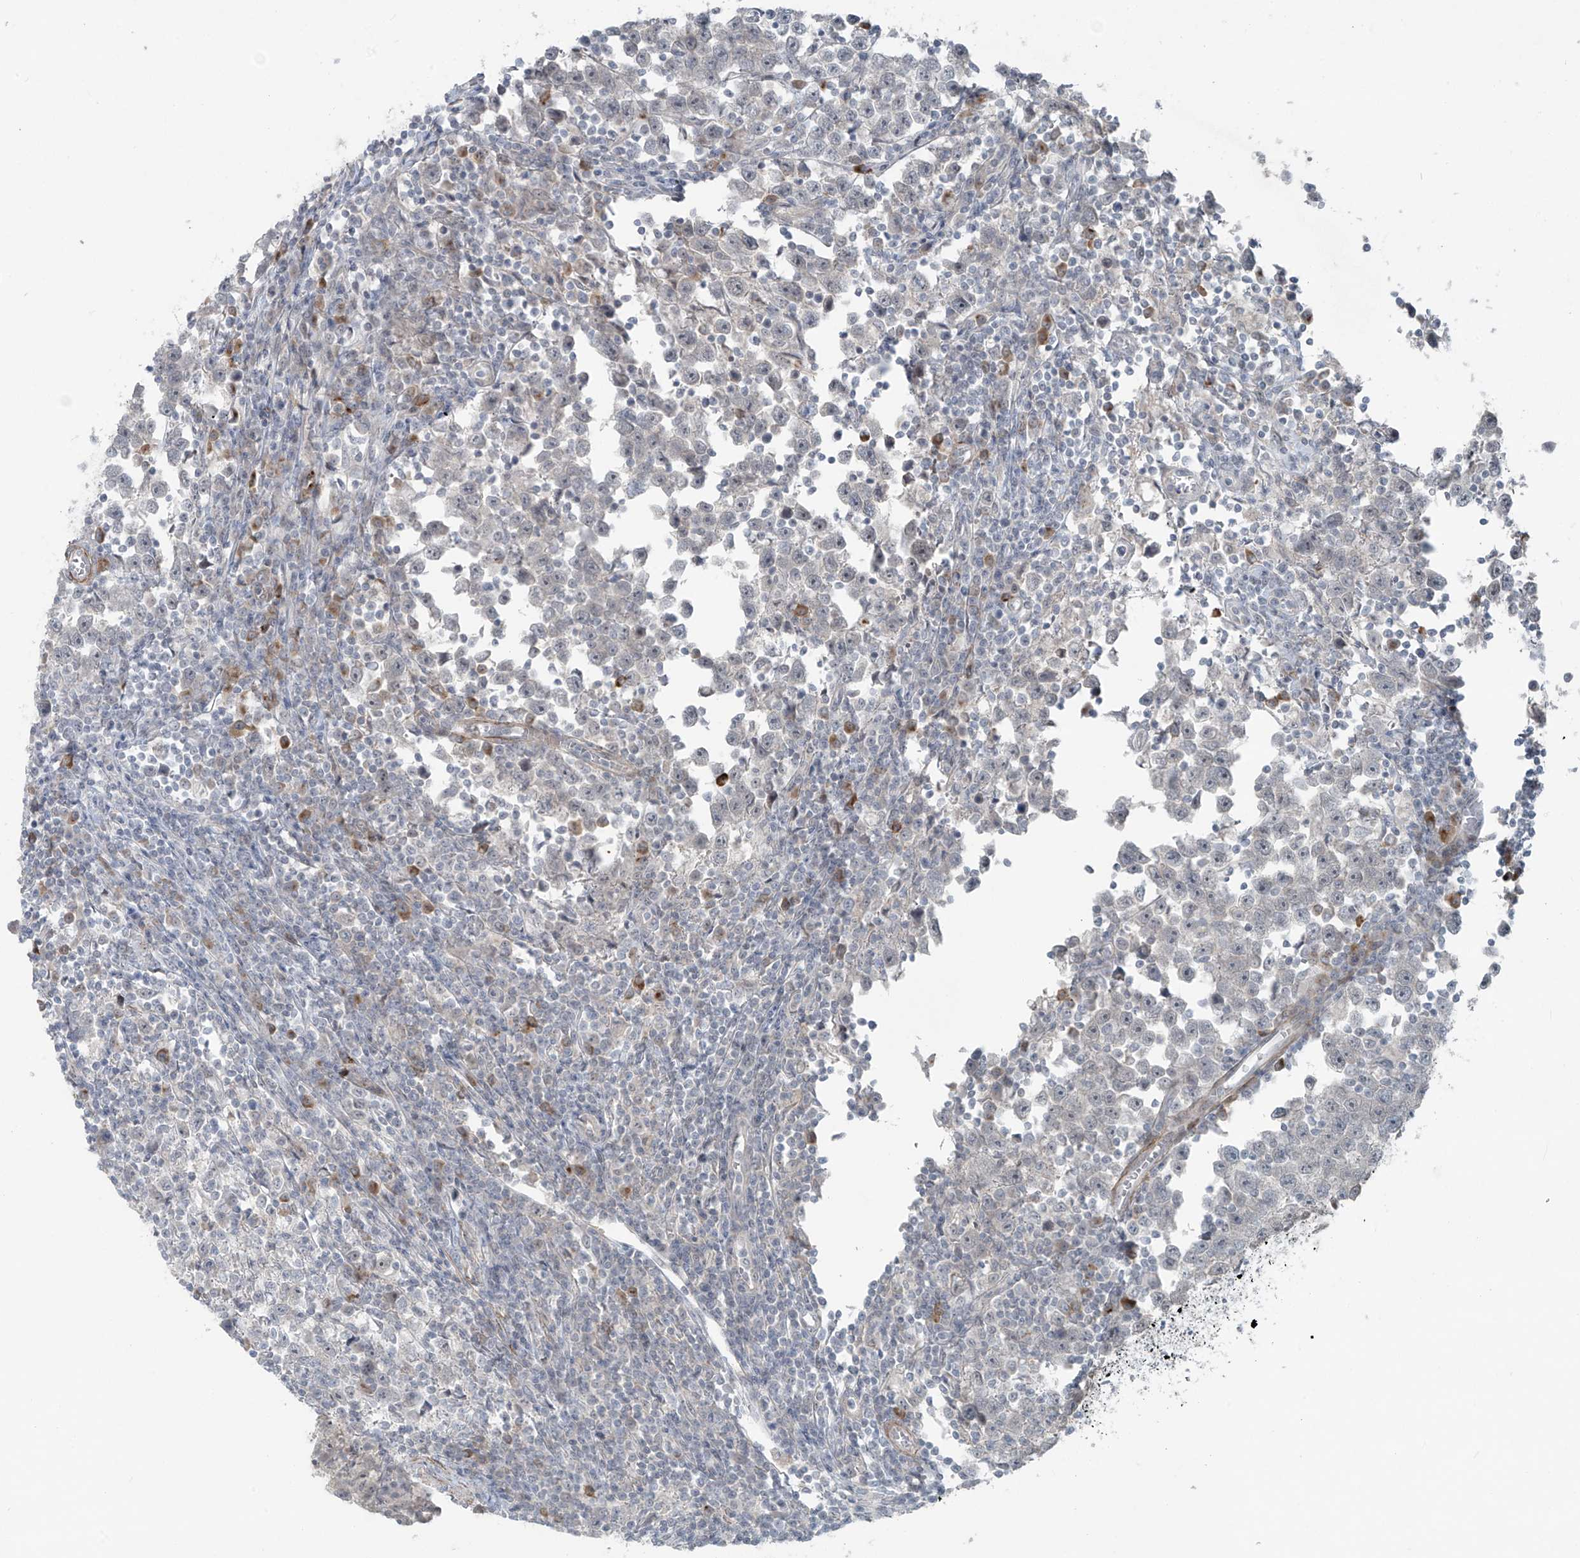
{"staining": {"intensity": "negative", "quantity": "none", "location": "none"}, "tissue": "testis cancer", "cell_type": "Tumor cells", "image_type": "cancer", "snomed": [{"axis": "morphology", "description": "Normal tissue, NOS"}, {"axis": "morphology", "description": "Seminoma, NOS"}, {"axis": "topography", "description": "Testis"}], "caption": "This is an immunohistochemistry (IHC) image of human testis seminoma. There is no expression in tumor cells.", "gene": "RASGEF1A", "patient": {"sex": "male", "age": 43}}